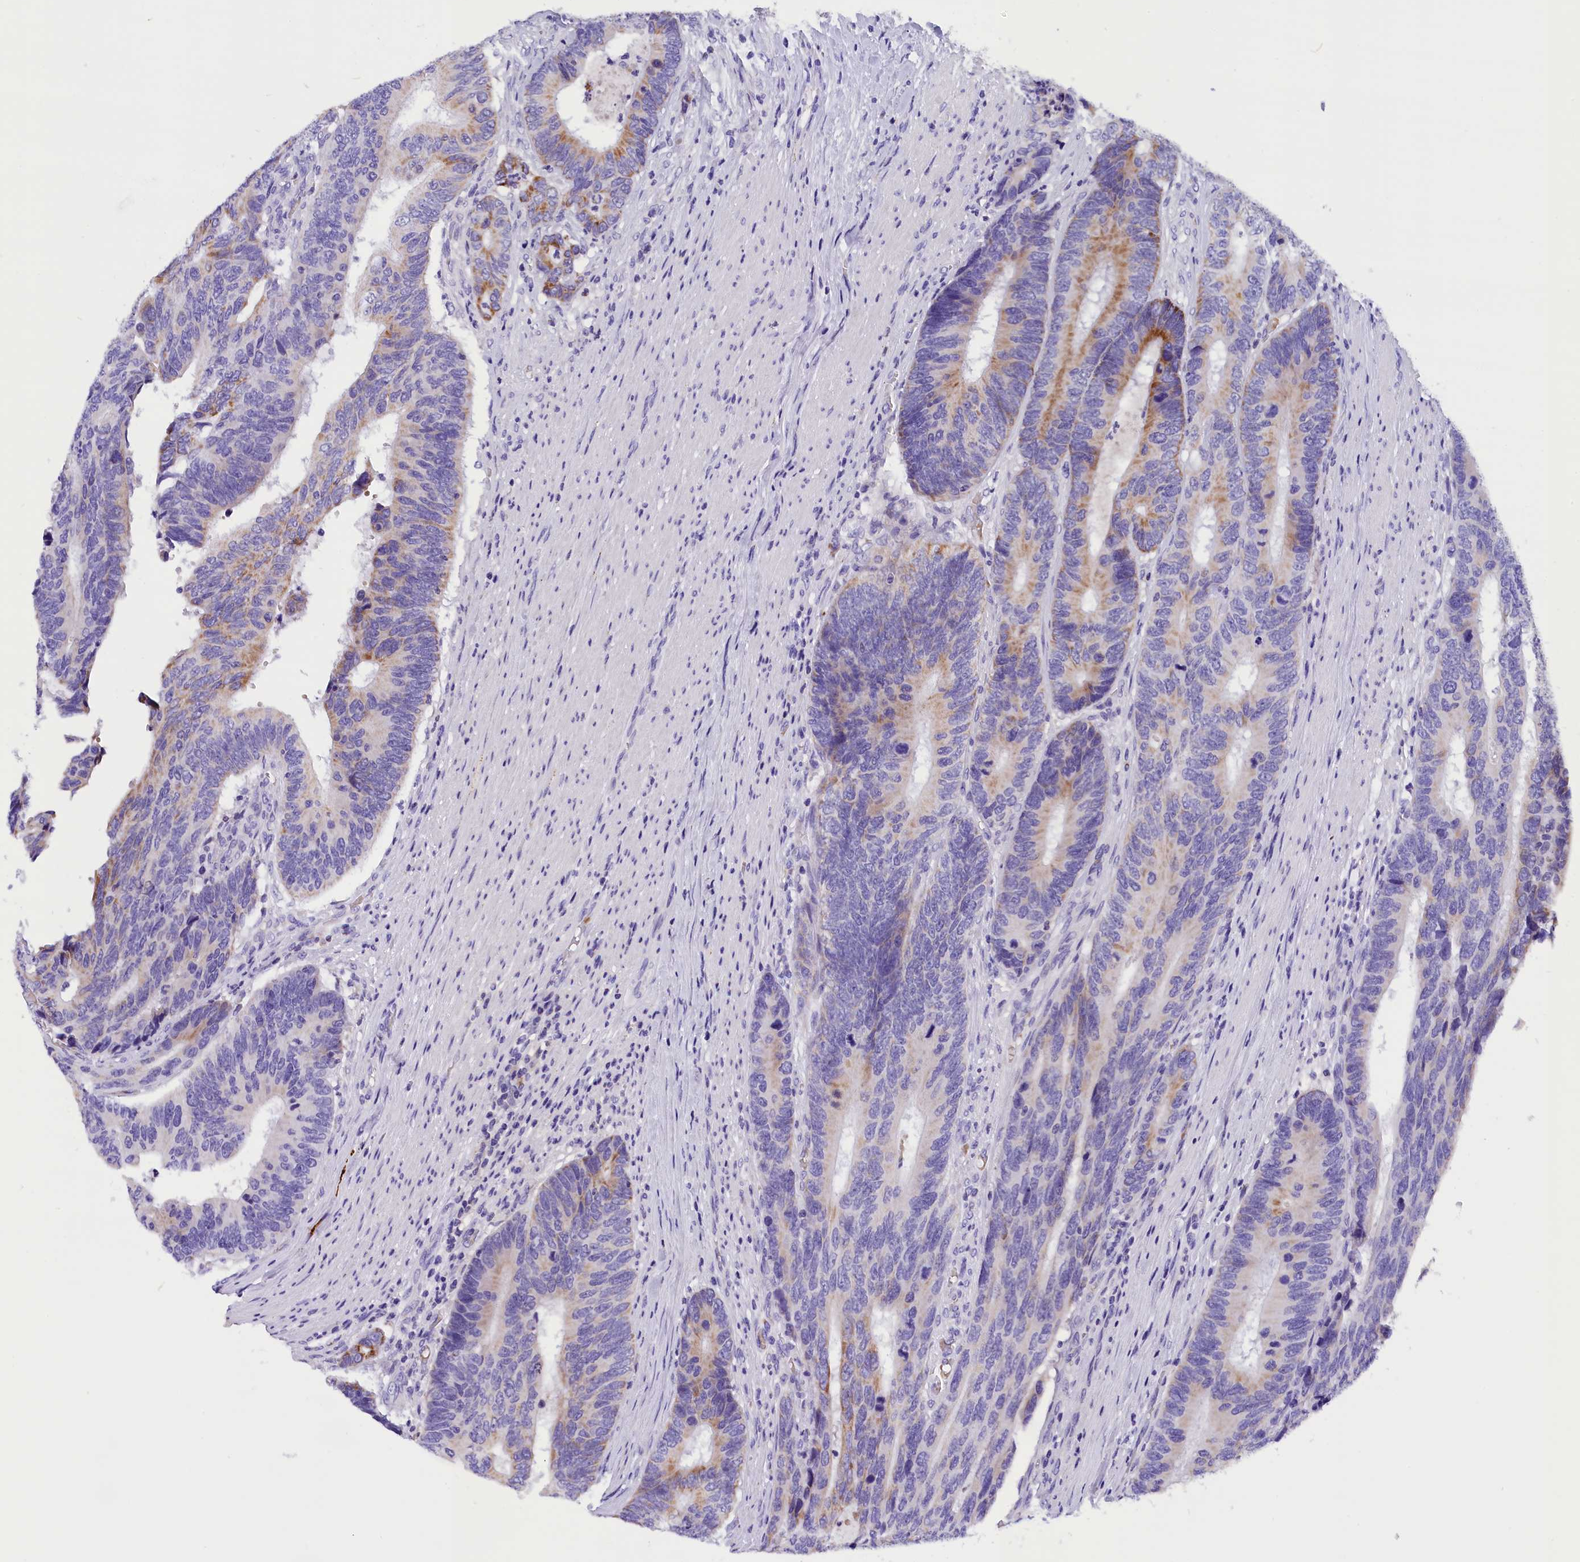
{"staining": {"intensity": "moderate", "quantity": "<25%", "location": "cytoplasmic/membranous"}, "tissue": "colorectal cancer", "cell_type": "Tumor cells", "image_type": "cancer", "snomed": [{"axis": "morphology", "description": "Adenocarcinoma, NOS"}, {"axis": "topography", "description": "Colon"}], "caption": "About <25% of tumor cells in colorectal cancer (adenocarcinoma) show moderate cytoplasmic/membranous protein expression as visualized by brown immunohistochemical staining.", "gene": "ABAT", "patient": {"sex": "male", "age": 87}}